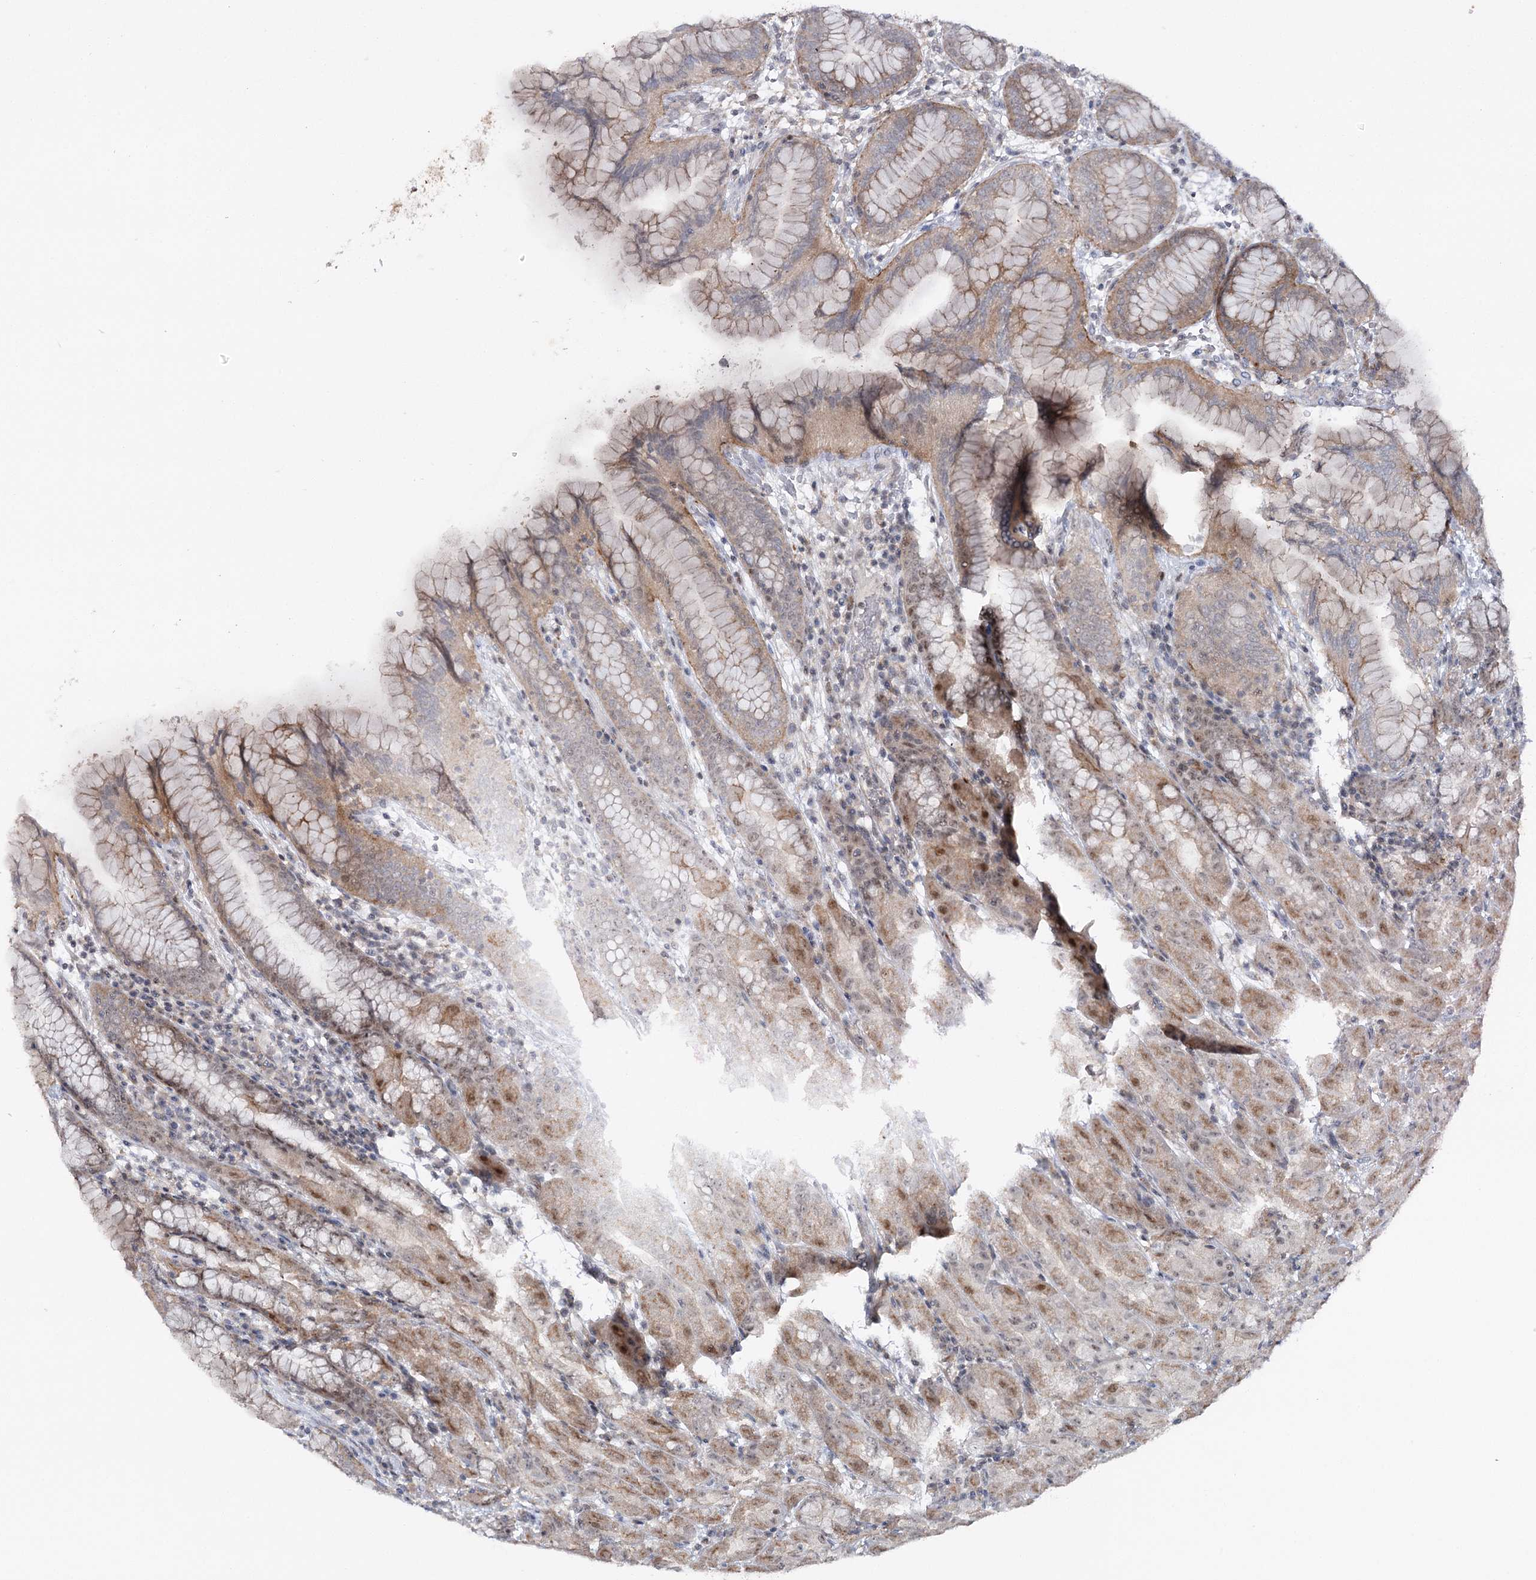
{"staining": {"intensity": "moderate", "quantity": "25%-75%", "location": "cytoplasmic/membranous,nuclear"}, "tissue": "stomach", "cell_type": "Glandular cells", "image_type": "normal", "snomed": [{"axis": "morphology", "description": "Normal tissue, NOS"}, {"axis": "topography", "description": "Stomach"}], "caption": "IHC image of normal stomach stained for a protein (brown), which displays medium levels of moderate cytoplasmic/membranous,nuclear positivity in about 25%-75% of glandular cells.", "gene": "ZC3H8", "patient": {"sex": "female", "age": 79}}